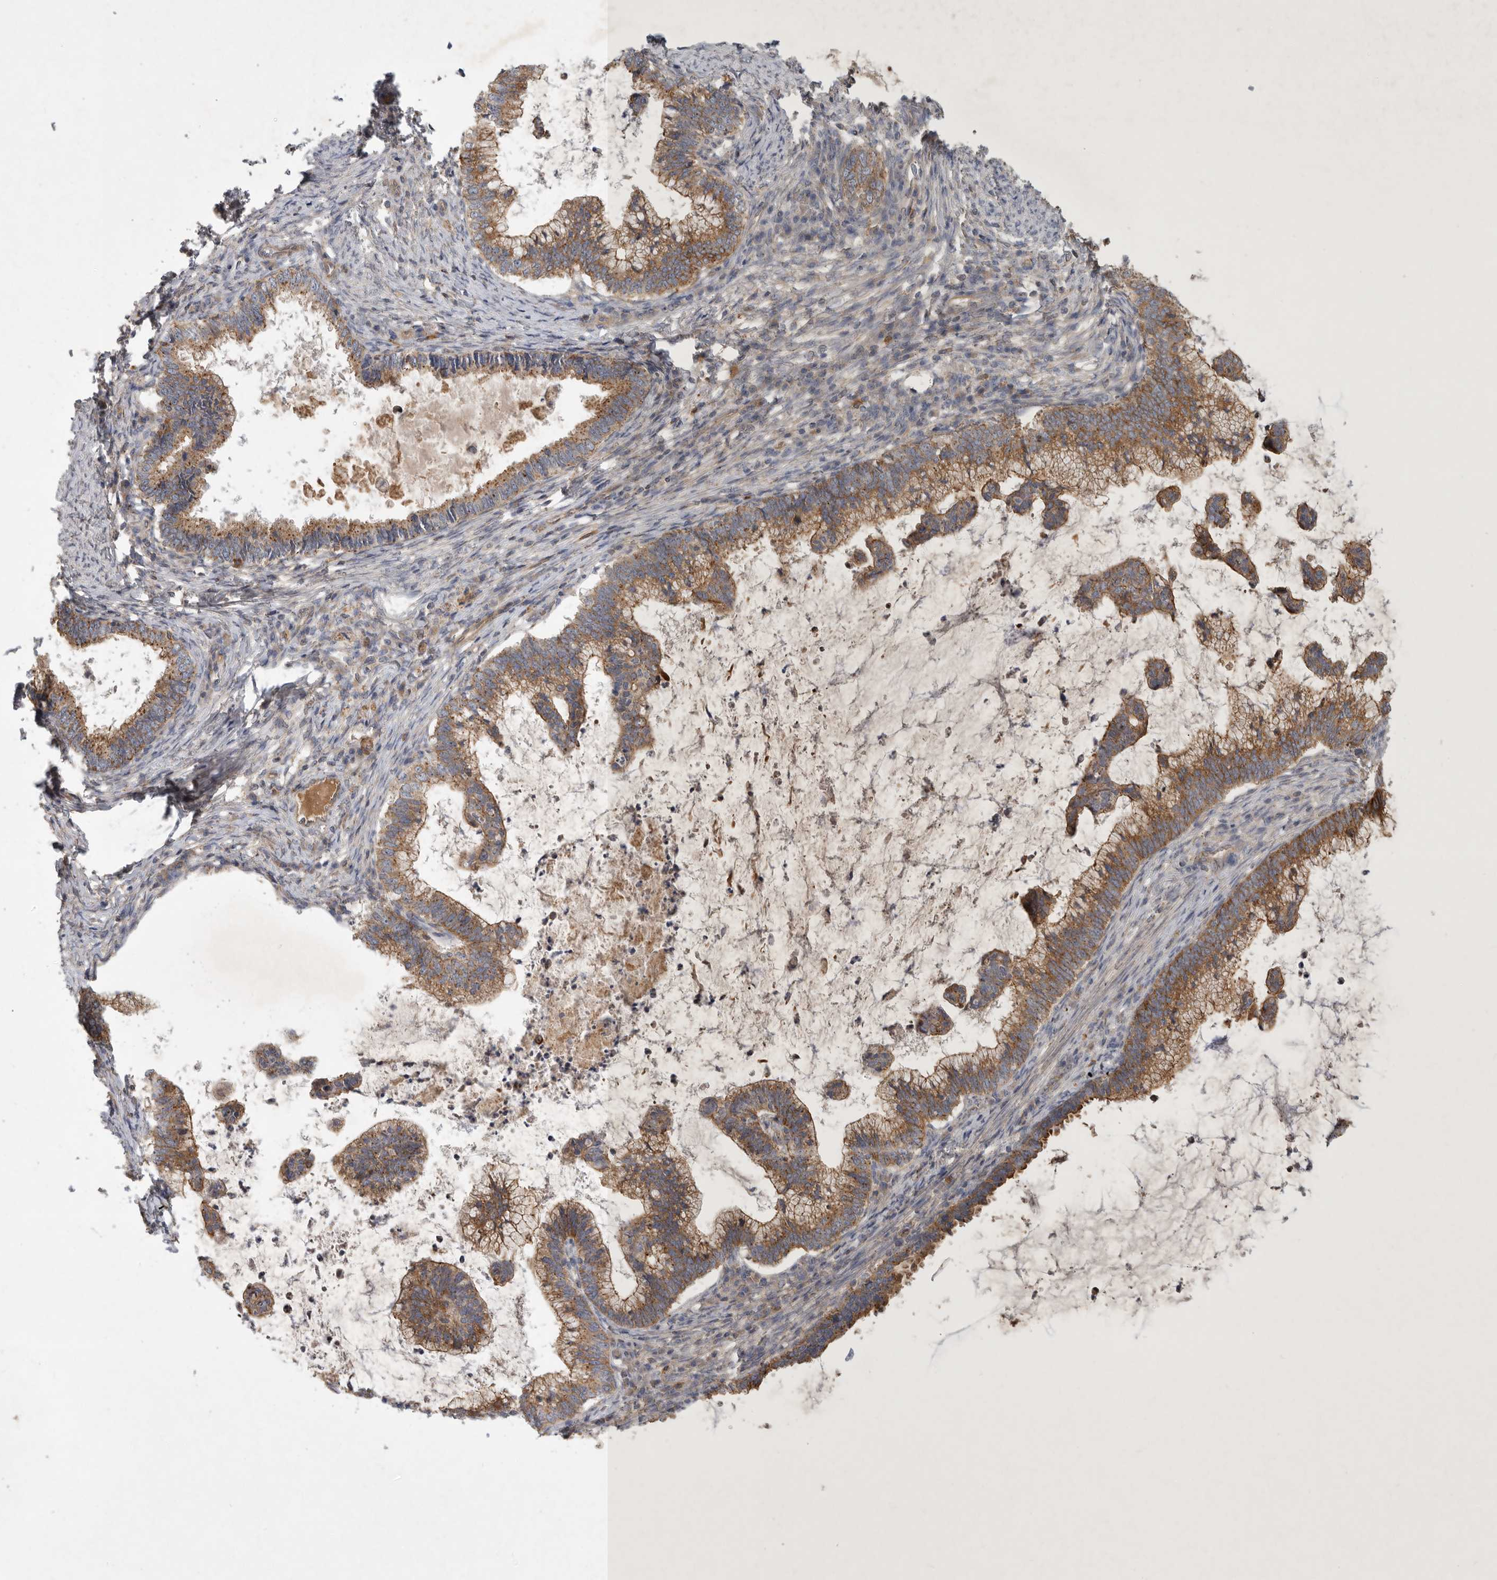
{"staining": {"intensity": "moderate", "quantity": ">75%", "location": "cytoplasmic/membranous"}, "tissue": "cervical cancer", "cell_type": "Tumor cells", "image_type": "cancer", "snomed": [{"axis": "morphology", "description": "Adenocarcinoma, NOS"}, {"axis": "topography", "description": "Cervix"}], "caption": "Immunohistochemical staining of human cervical adenocarcinoma reveals medium levels of moderate cytoplasmic/membranous protein staining in about >75% of tumor cells. The protein is stained brown, and the nuclei are stained in blue (DAB IHC with brightfield microscopy, high magnification).", "gene": "MLPH", "patient": {"sex": "female", "age": 36}}